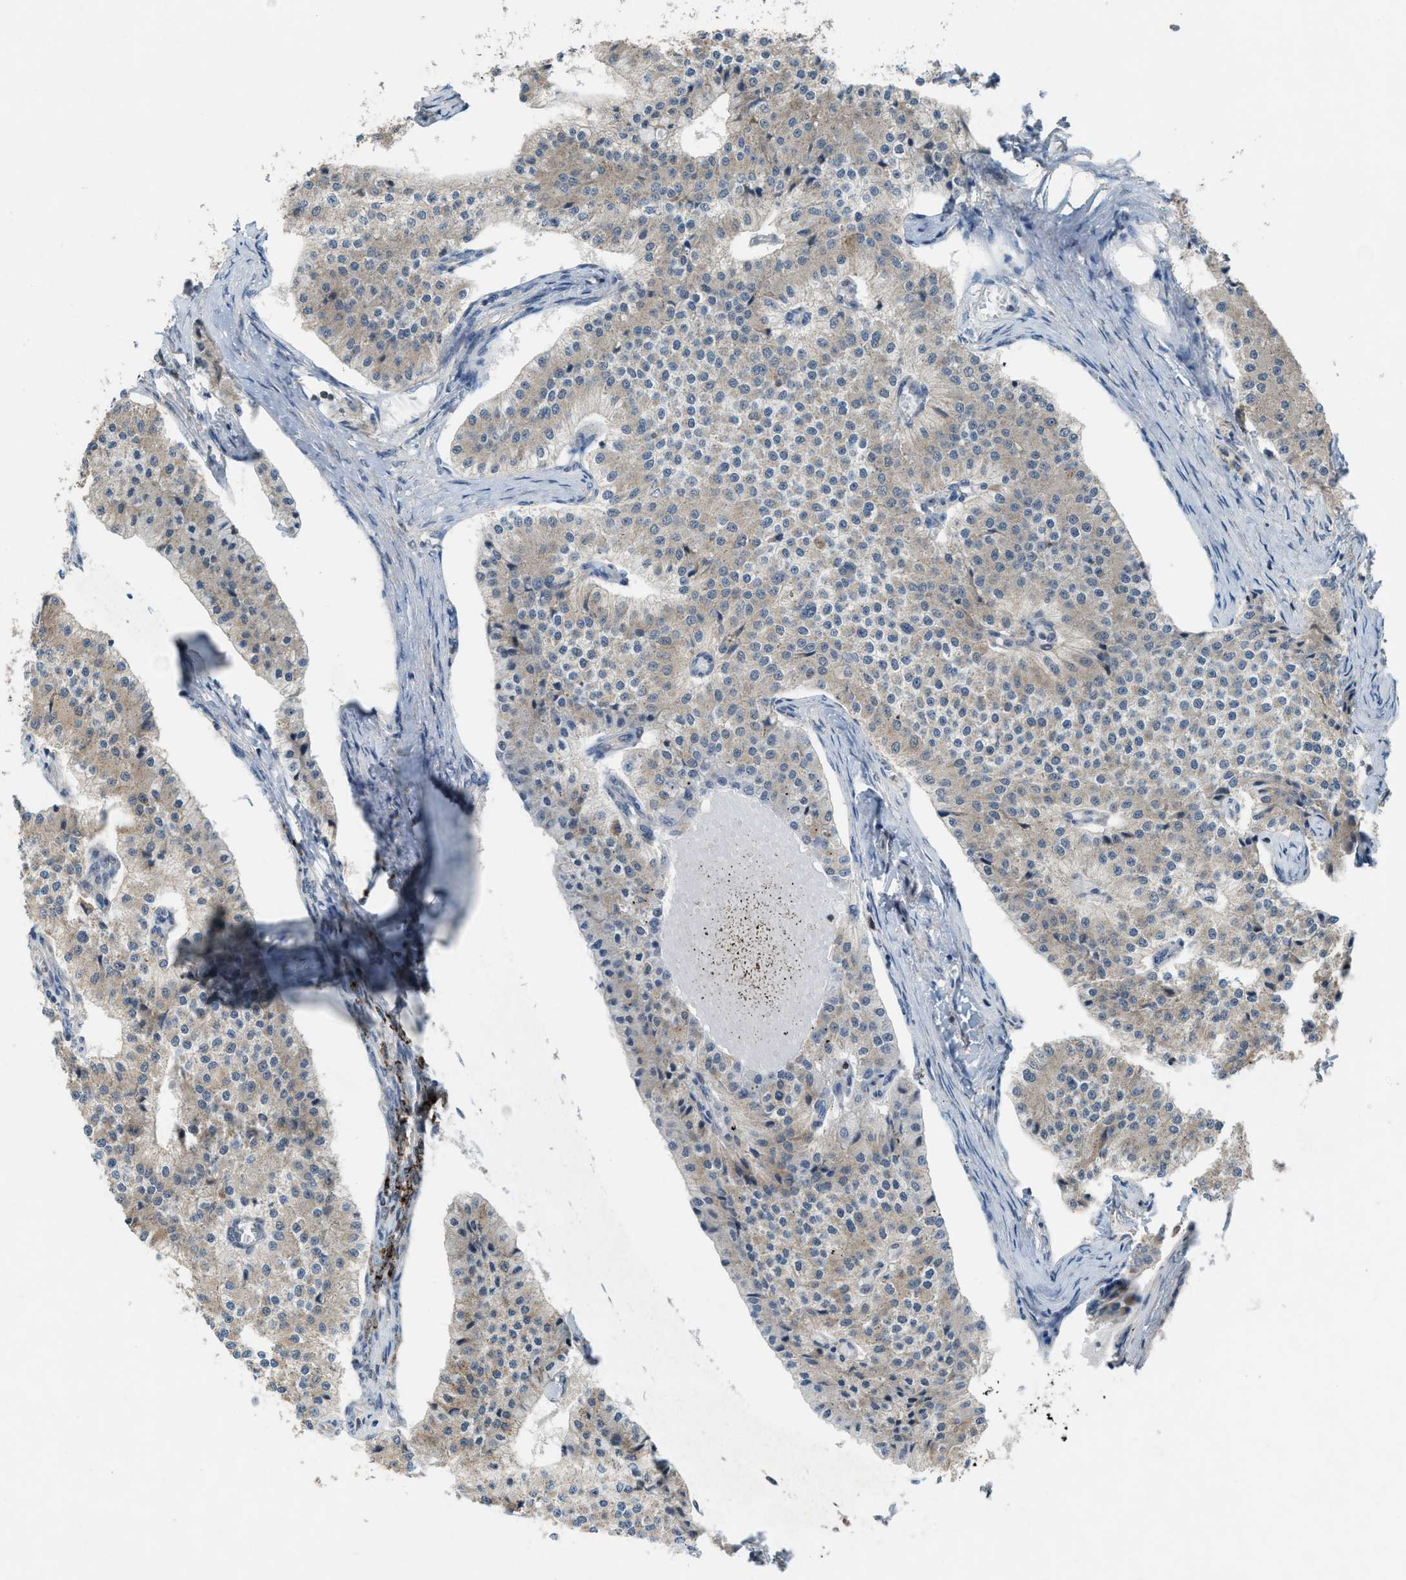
{"staining": {"intensity": "weak", "quantity": "25%-75%", "location": "cytoplasmic/membranous"}, "tissue": "carcinoid", "cell_type": "Tumor cells", "image_type": "cancer", "snomed": [{"axis": "morphology", "description": "Carcinoid, malignant, NOS"}, {"axis": "topography", "description": "Colon"}], "caption": "Immunohistochemical staining of human malignant carcinoid reveals low levels of weak cytoplasmic/membranous protein positivity in about 25%-75% of tumor cells. (DAB (3,3'-diaminobenzidine) = brown stain, brightfield microscopy at high magnification).", "gene": "PLAA", "patient": {"sex": "female", "age": 52}}